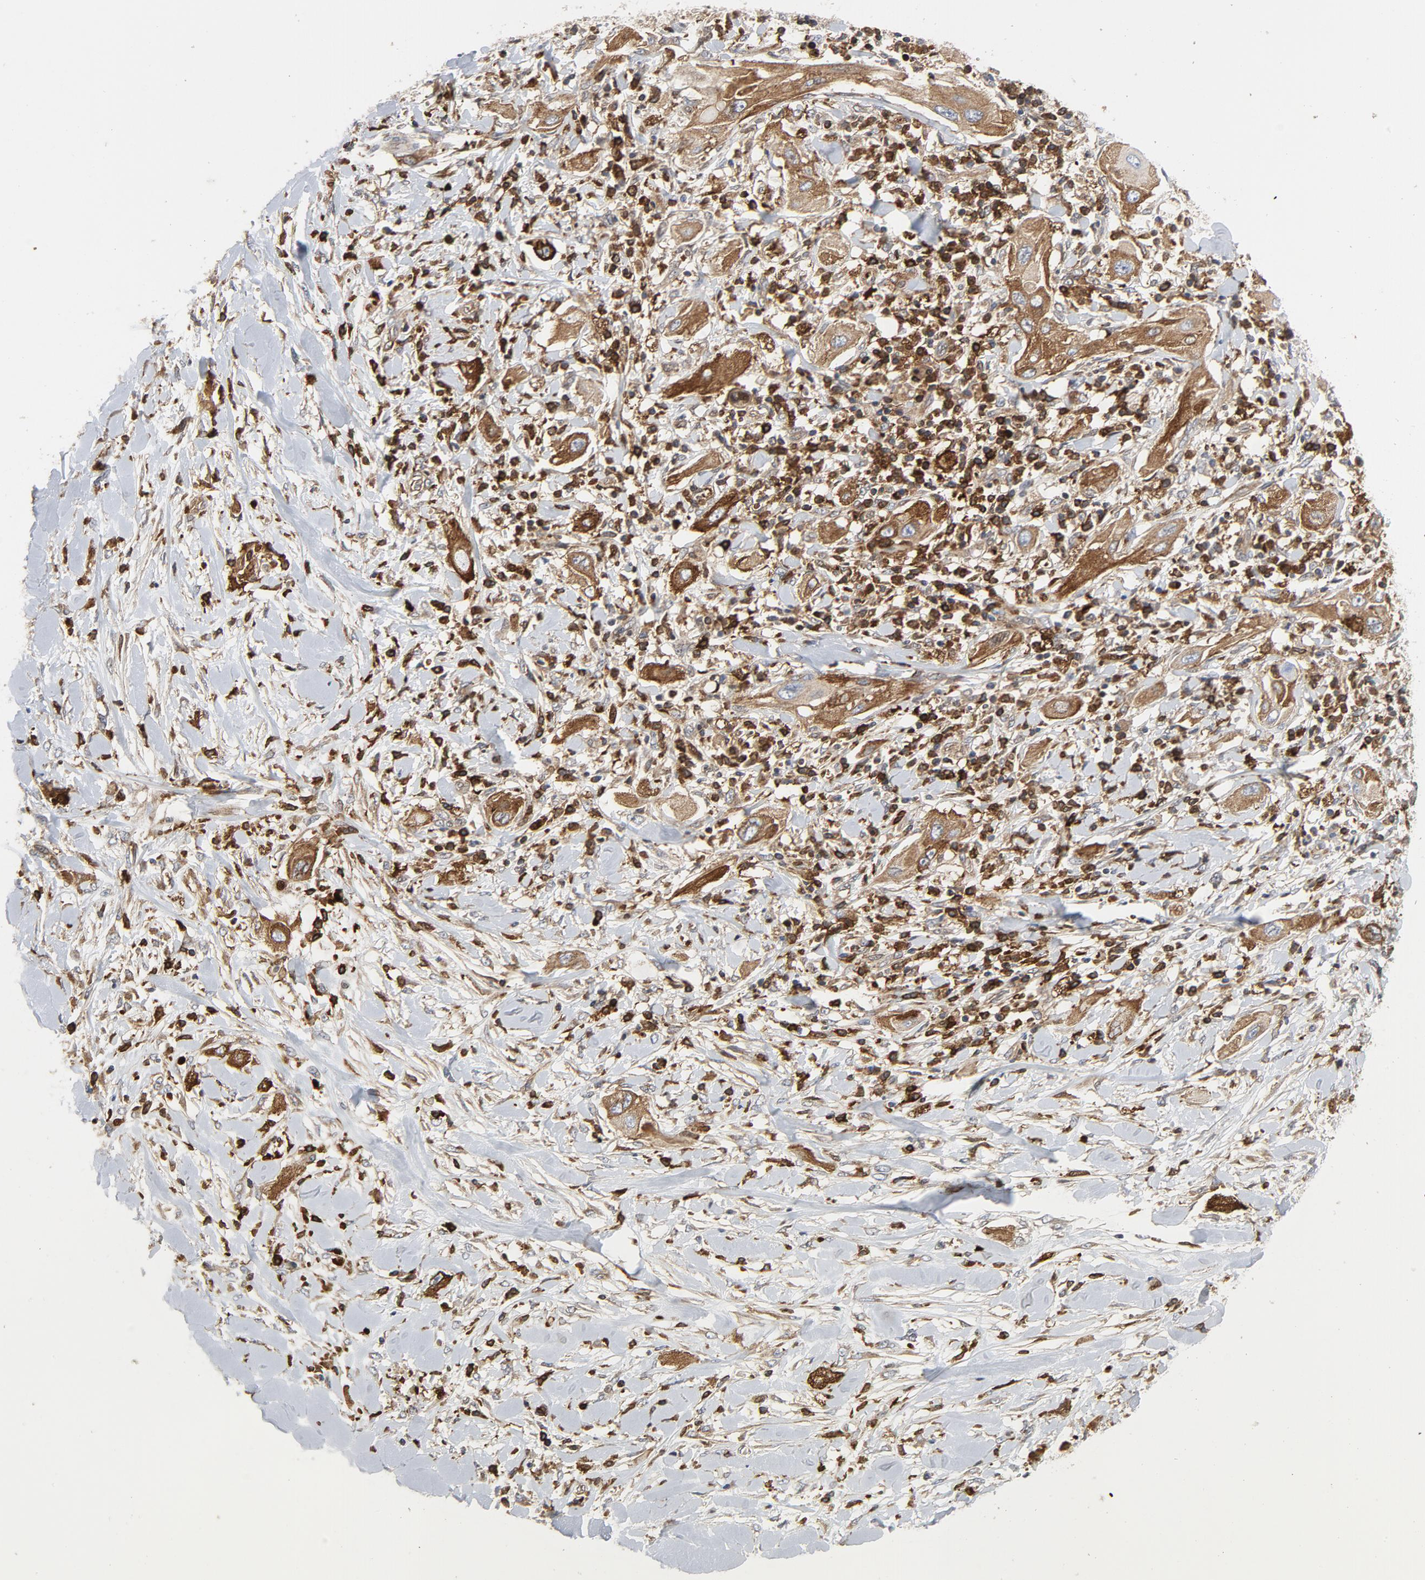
{"staining": {"intensity": "moderate", "quantity": ">75%", "location": "cytoplasmic/membranous"}, "tissue": "lung cancer", "cell_type": "Tumor cells", "image_type": "cancer", "snomed": [{"axis": "morphology", "description": "Squamous cell carcinoma, NOS"}, {"axis": "topography", "description": "Lung"}], "caption": "This micrograph displays IHC staining of lung cancer, with medium moderate cytoplasmic/membranous positivity in approximately >75% of tumor cells.", "gene": "YES1", "patient": {"sex": "female", "age": 47}}